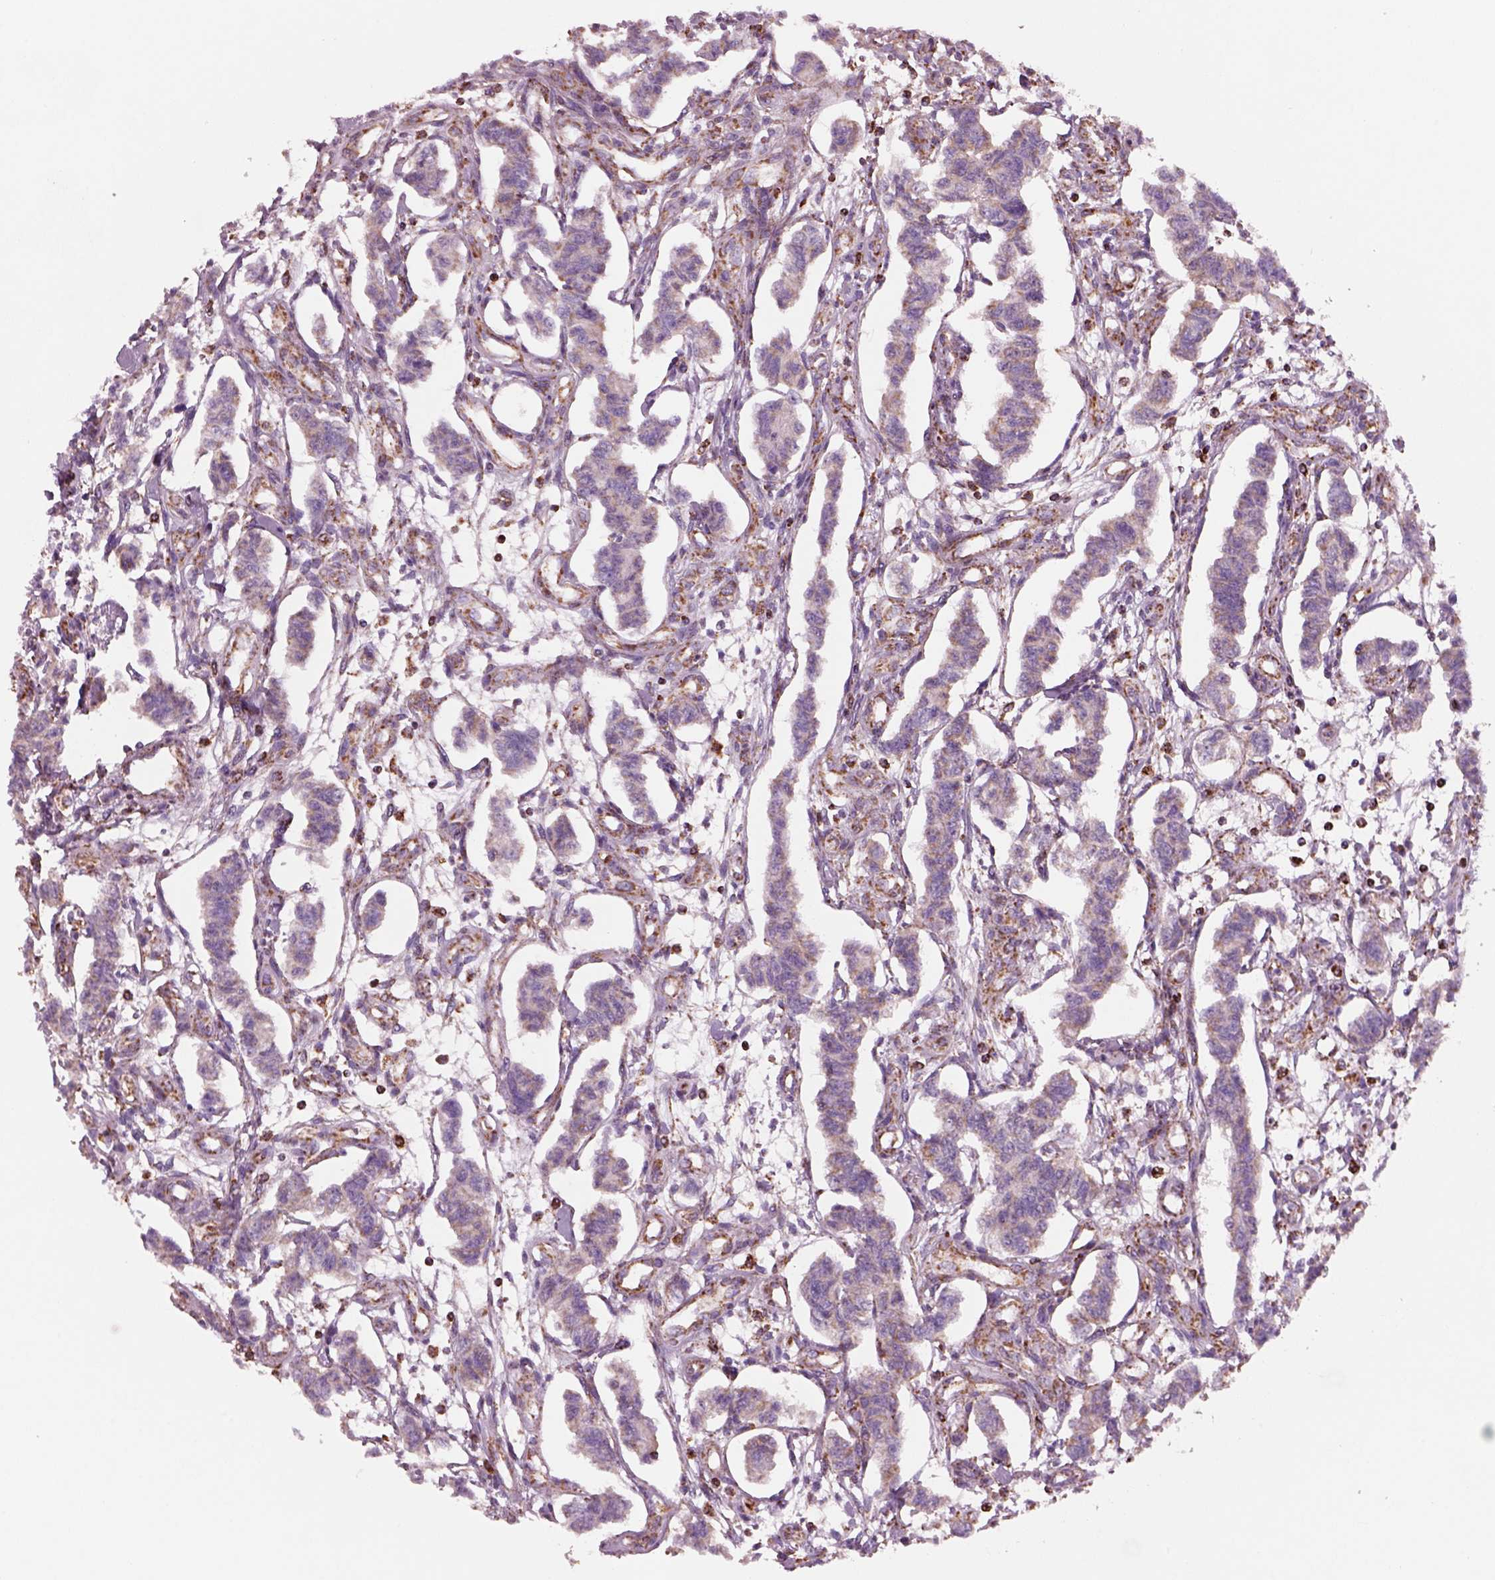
{"staining": {"intensity": "moderate", "quantity": "25%-75%", "location": "cytoplasmic/membranous"}, "tissue": "carcinoid", "cell_type": "Tumor cells", "image_type": "cancer", "snomed": [{"axis": "morphology", "description": "Carcinoid, malignant, NOS"}, {"axis": "topography", "description": "Kidney"}], "caption": "Tumor cells display moderate cytoplasmic/membranous staining in about 25%-75% of cells in carcinoid.", "gene": "SLC25A24", "patient": {"sex": "female", "age": 41}}